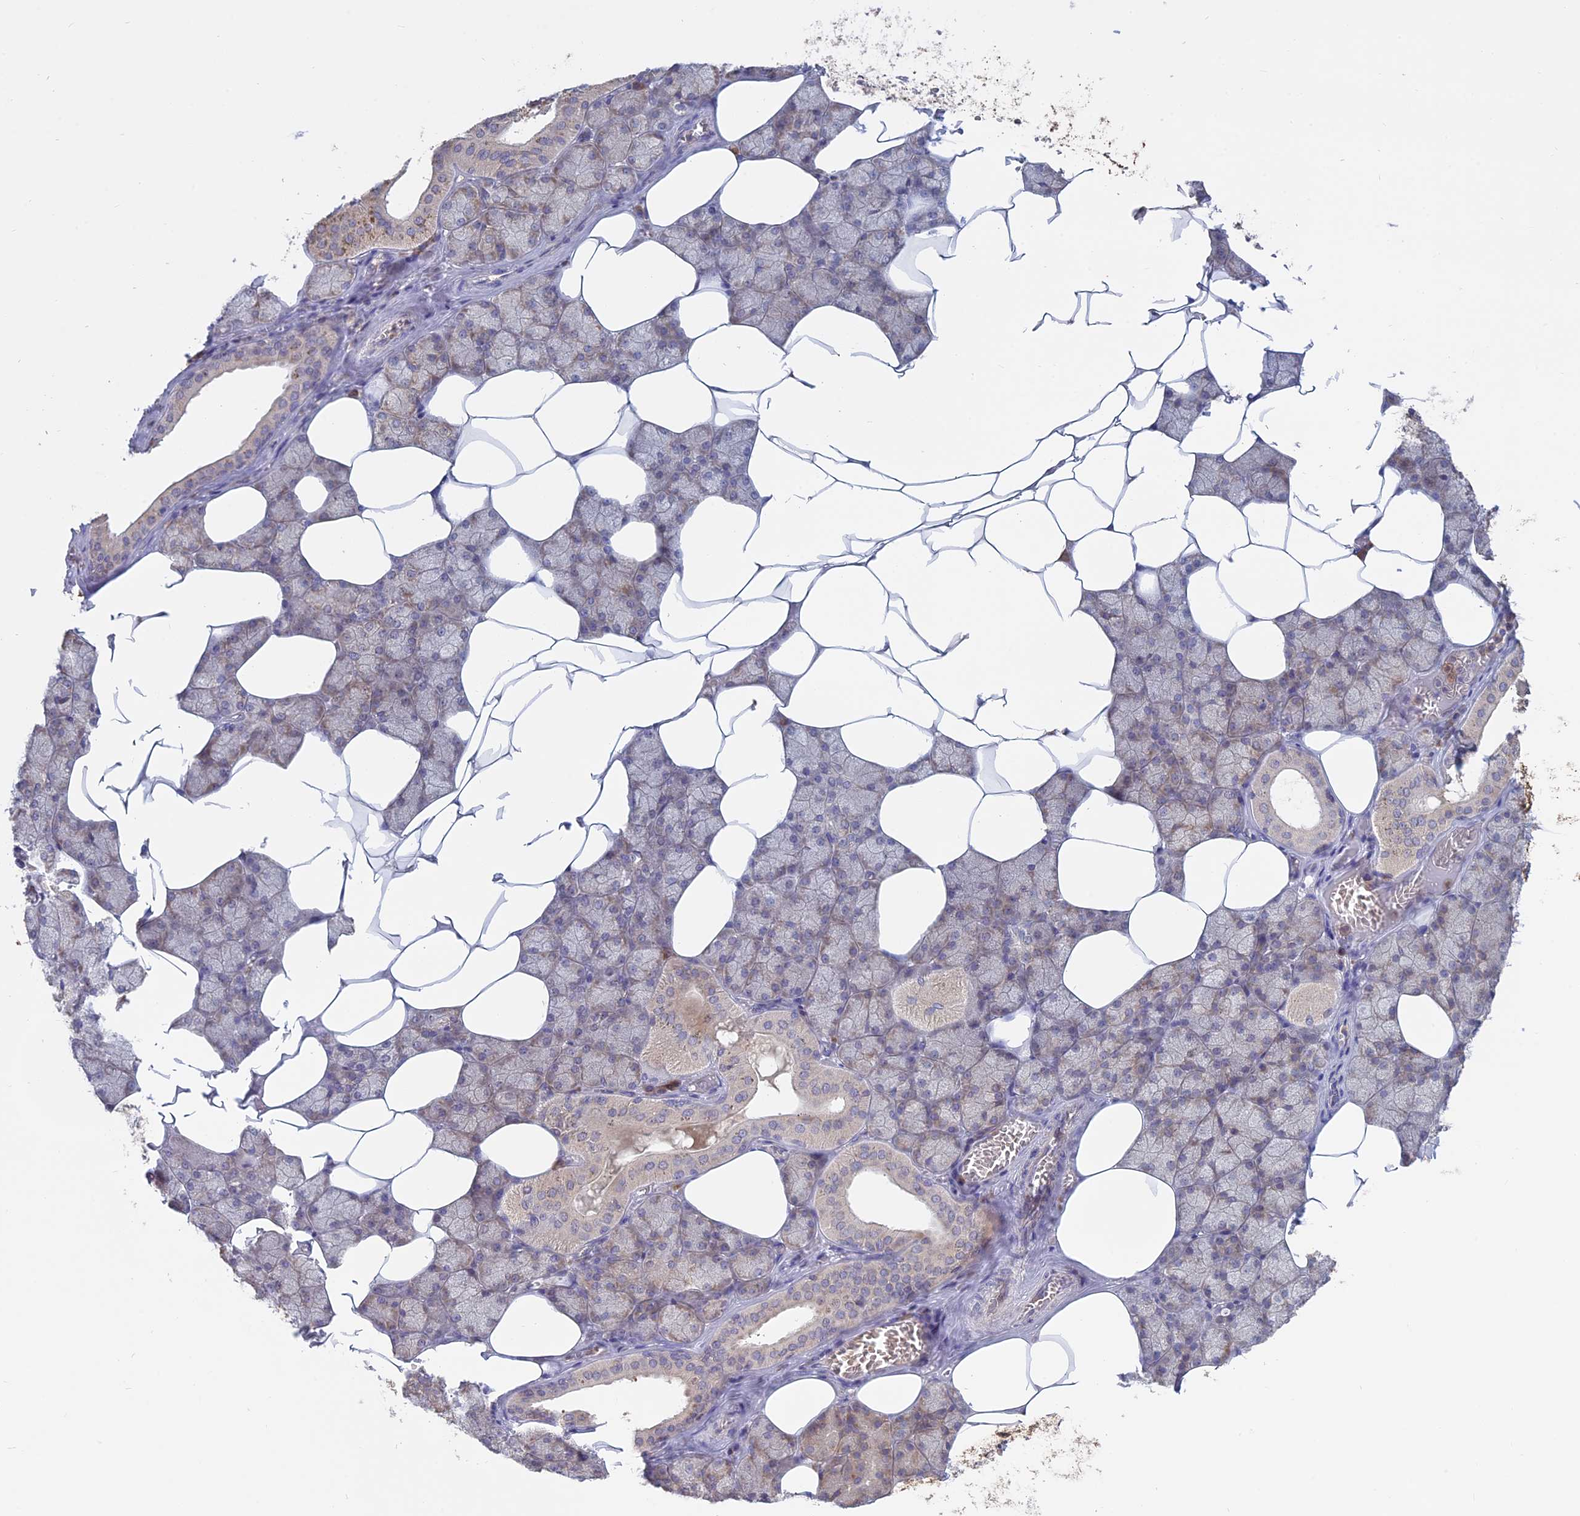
{"staining": {"intensity": "weak", "quantity": "25%-75%", "location": "cytoplasmic/membranous"}, "tissue": "salivary gland", "cell_type": "Glandular cells", "image_type": "normal", "snomed": [{"axis": "morphology", "description": "Normal tissue, NOS"}, {"axis": "topography", "description": "Salivary gland"}], "caption": "Protein expression by immunohistochemistry shows weak cytoplasmic/membranous staining in about 25%-75% of glandular cells in unremarkable salivary gland. The staining was performed using DAB, with brown indicating positive protein expression. Nuclei are stained blue with hematoxylin.", "gene": "TMEM208", "patient": {"sex": "male", "age": 62}}